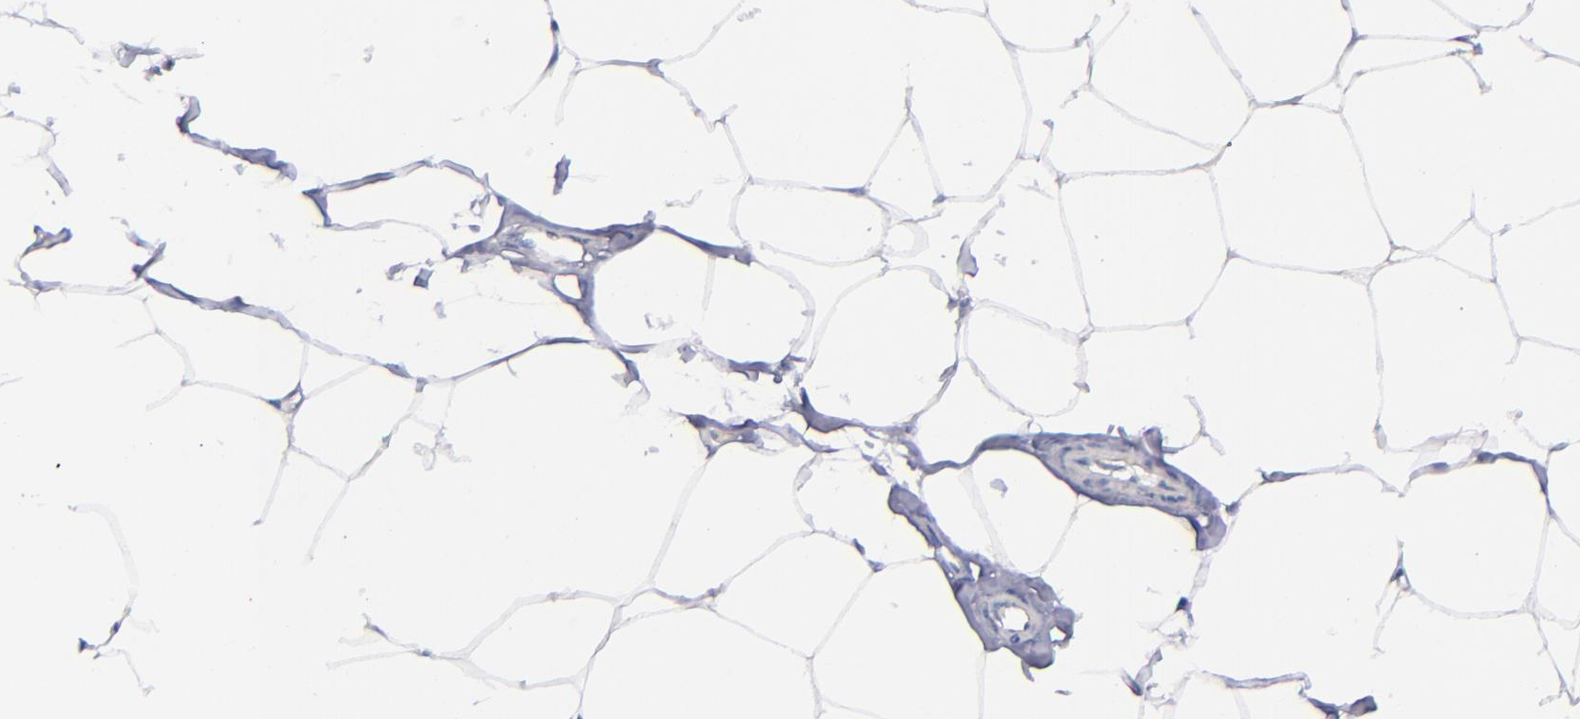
{"staining": {"intensity": "negative", "quantity": "none", "location": "none"}, "tissue": "adipose tissue", "cell_type": "Adipocytes", "image_type": "normal", "snomed": [{"axis": "morphology", "description": "Normal tissue, NOS"}, {"axis": "morphology", "description": "Adenocarcinoma, NOS"}, {"axis": "topography", "description": "Colon"}, {"axis": "topography", "description": "Peripheral nerve tissue"}], "caption": "IHC of normal human adipose tissue exhibits no expression in adipocytes.", "gene": "CNTNAP2", "patient": {"sex": "male", "age": 14}}